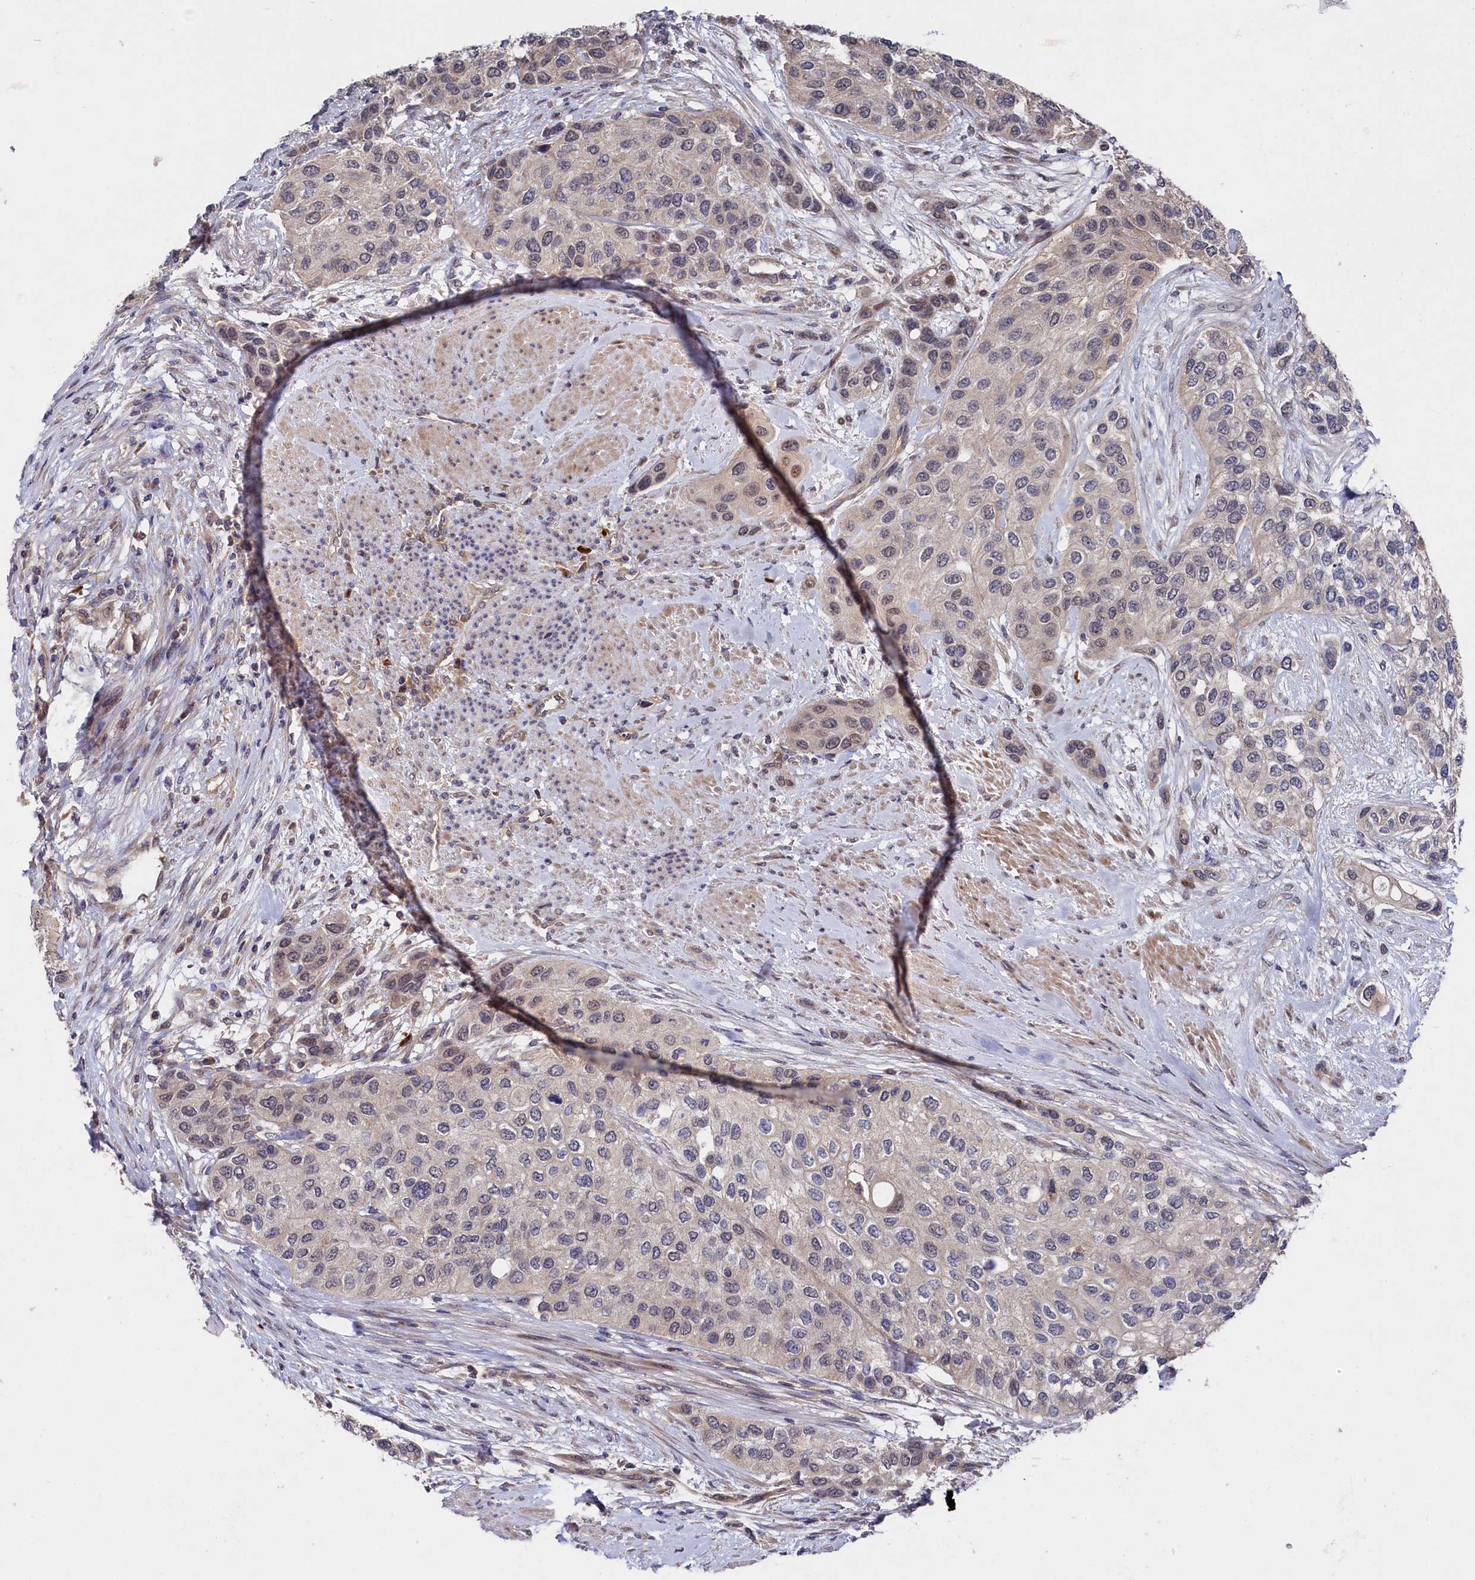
{"staining": {"intensity": "negative", "quantity": "none", "location": "none"}, "tissue": "urothelial cancer", "cell_type": "Tumor cells", "image_type": "cancer", "snomed": [{"axis": "morphology", "description": "Normal tissue, NOS"}, {"axis": "morphology", "description": "Urothelial carcinoma, High grade"}, {"axis": "topography", "description": "Vascular tissue"}, {"axis": "topography", "description": "Urinary bladder"}], "caption": "Tumor cells show no significant staining in urothelial carcinoma (high-grade).", "gene": "SUPV3L1", "patient": {"sex": "female", "age": 56}}